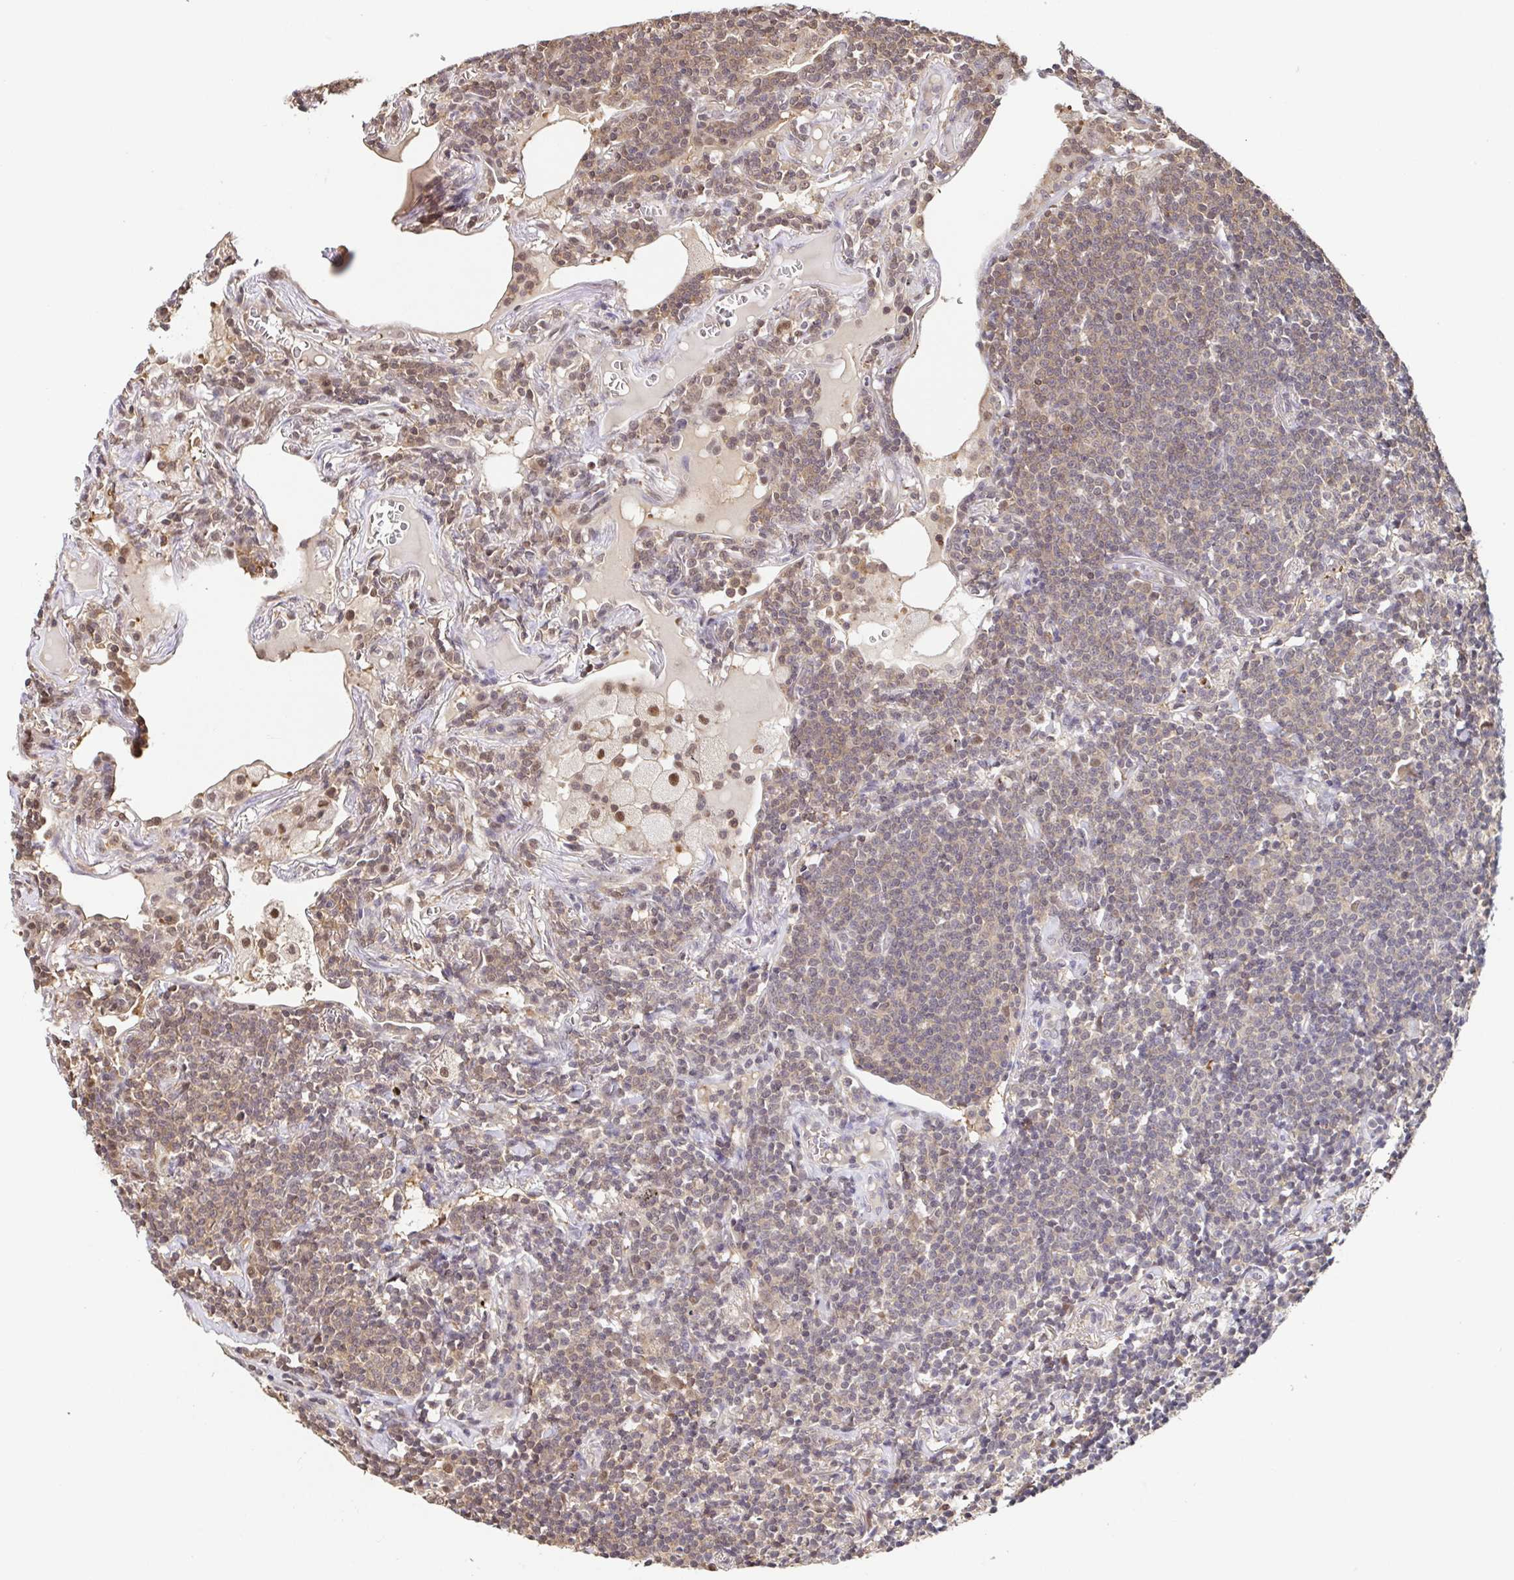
{"staining": {"intensity": "moderate", "quantity": ">75%", "location": "cytoplasmic/membranous,nuclear"}, "tissue": "lymphoma", "cell_type": "Tumor cells", "image_type": "cancer", "snomed": [{"axis": "morphology", "description": "Malignant lymphoma, non-Hodgkin's type, Low grade"}, {"axis": "topography", "description": "Lung"}], "caption": "Moderate cytoplasmic/membranous and nuclear protein expression is seen in about >75% of tumor cells in malignant lymphoma, non-Hodgkin's type (low-grade). The staining was performed using DAB (3,3'-diaminobenzidine) to visualize the protein expression in brown, while the nuclei were stained in blue with hematoxylin (Magnification: 20x).", "gene": "PSMB9", "patient": {"sex": "female", "age": 71}}